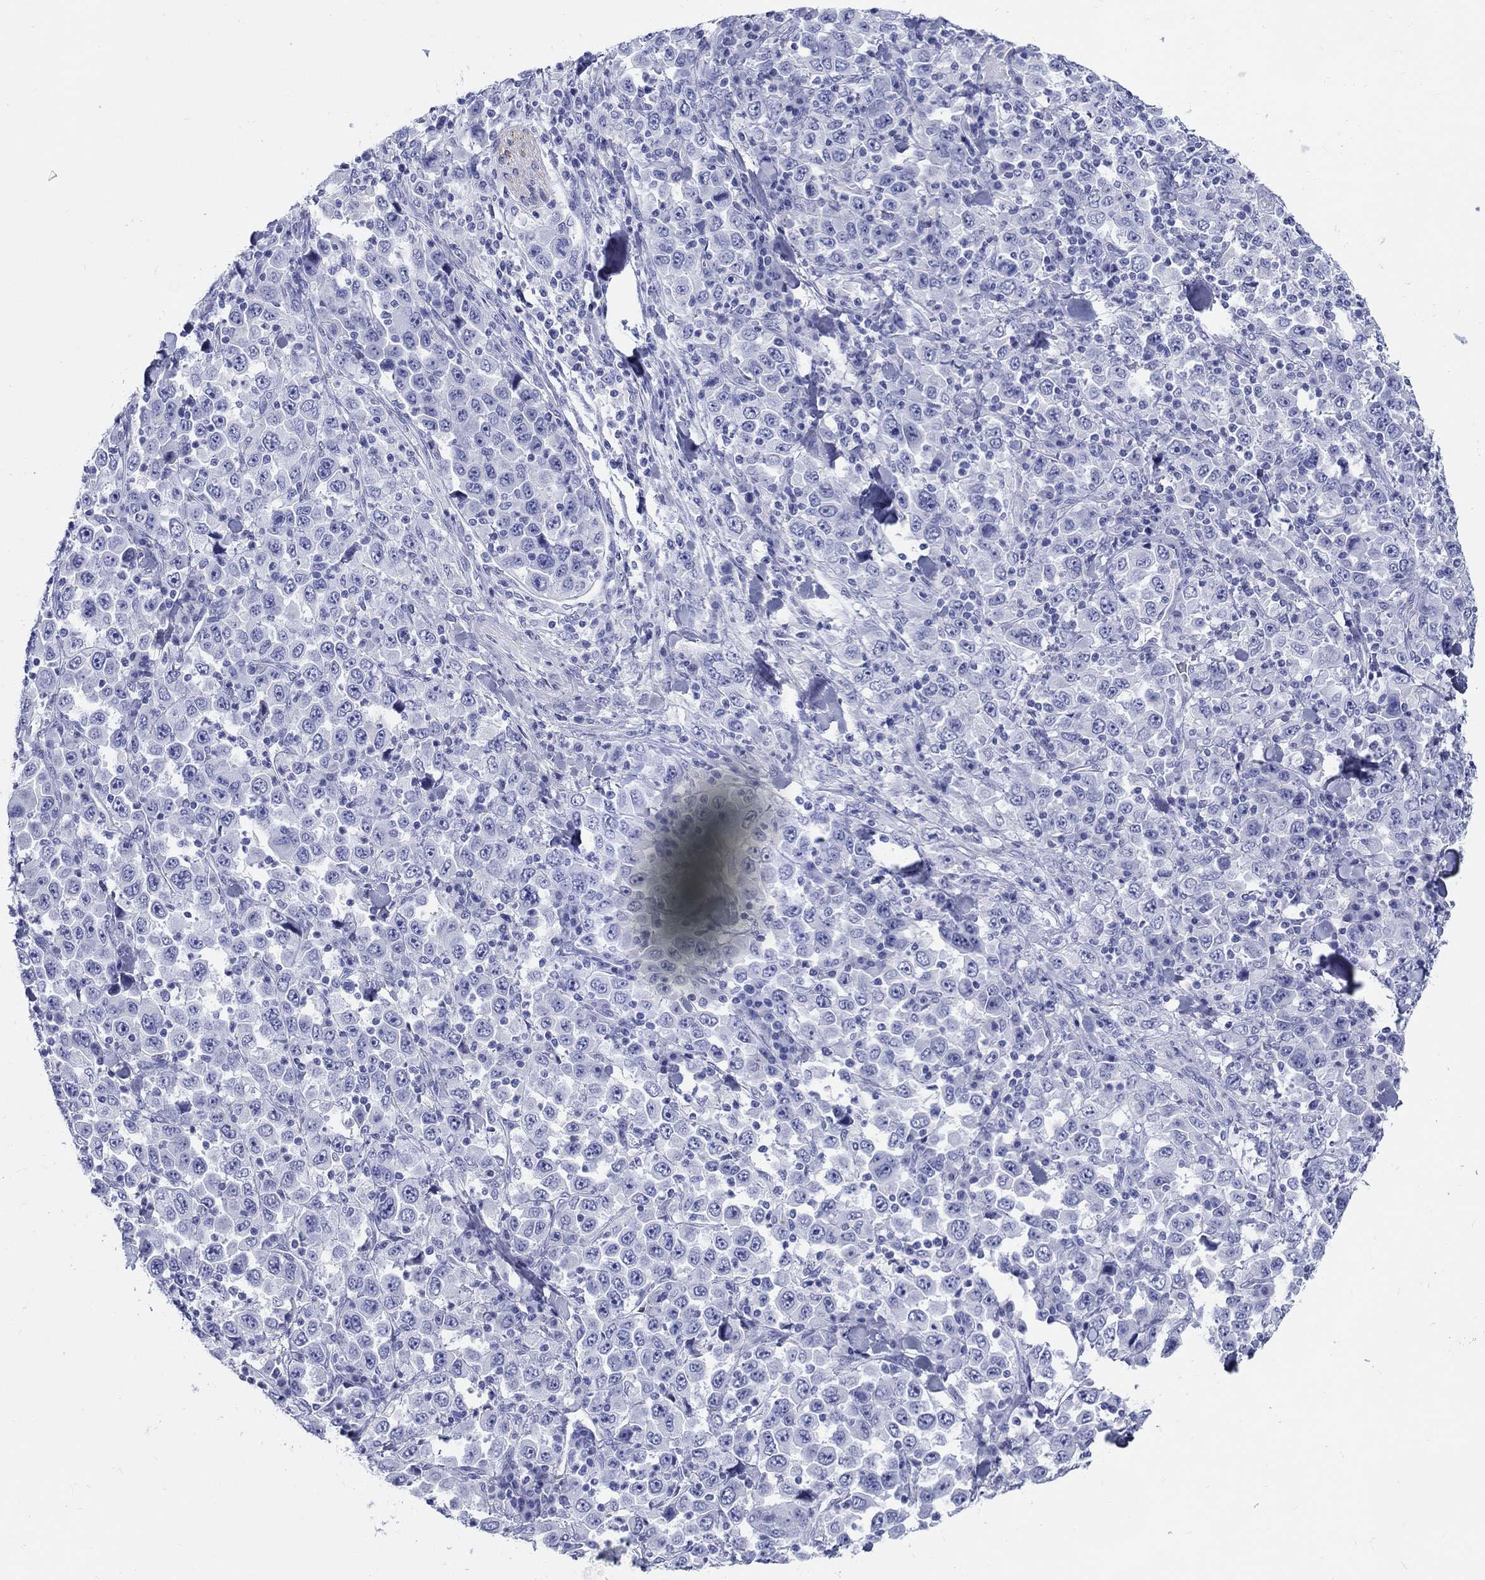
{"staining": {"intensity": "negative", "quantity": "none", "location": "none"}, "tissue": "stomach cancer", "cell_type": "Tumor cells", "image_type": "cancer", "snomed": [{"axis": "morphology", "description": "Normal tissue, NOS"}, {"axis": "morphology", "description": "Adenocarcinoma, NOS"}, {"axis": "topography", "description": "Stomach, upper"}, {"axis": "topography", "description": "Stomach"}], "caption": "DAB (3,3'-diaminobenzidine) immunohistochemical staining of human stomach cancer exhibits no significant staining in tumor cells.", "gene": "CRYGS", "patient": {"sex": "male", "age": 59}}